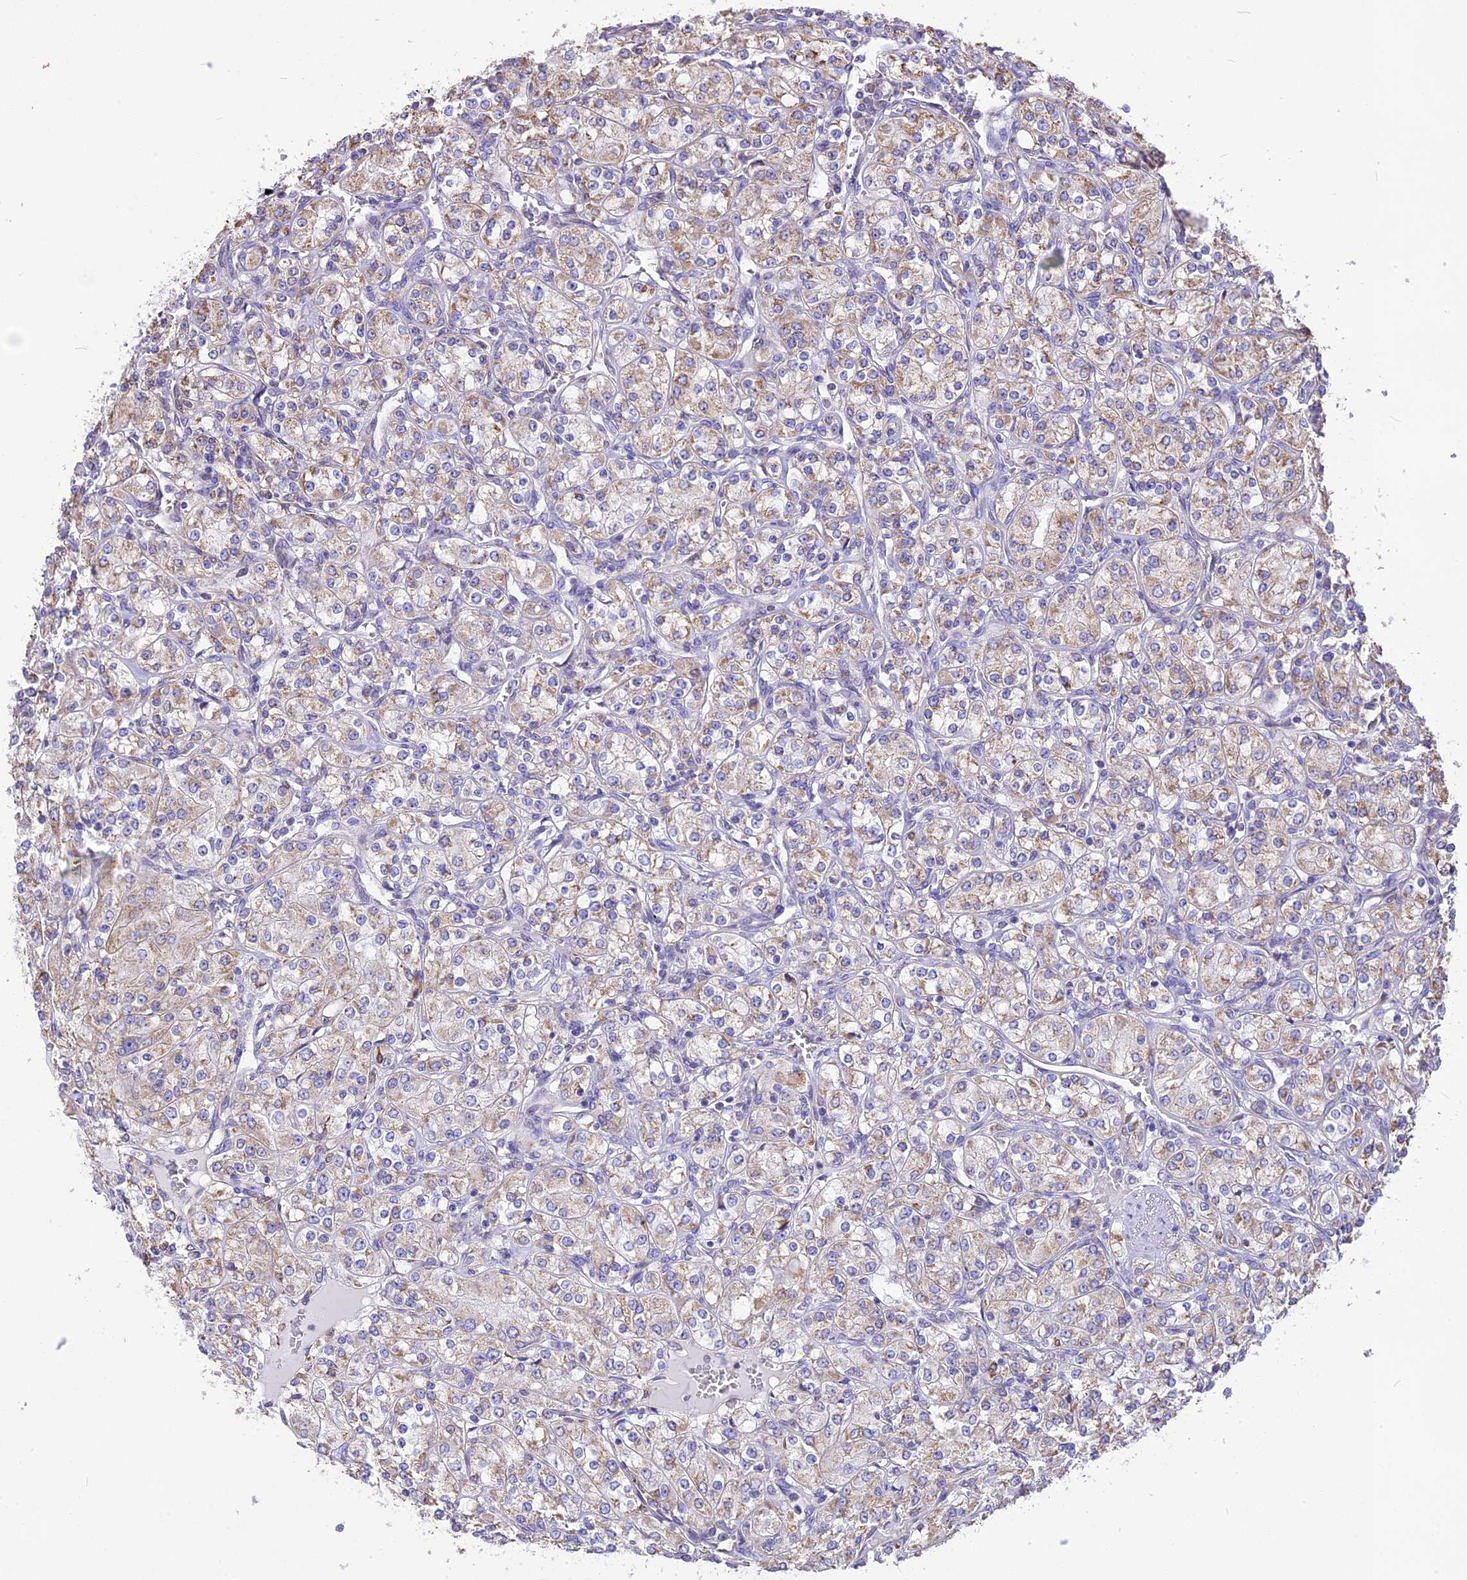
{"staining": {"intensity": "weak", "quantity": "25%-75%", "location": "cytoplasmic/membranous"}, "tissue": "renal cancer", "cell_type": "Tumor cells", "image_type": "cancer", "snomed": [{"axis": "morphology", "description": "Adenocarcinoma, NOS"}, {"axis": "topography", "description": "Kidney"}], "caption": "Adenocarcinoma (renal) tissue demonstrates weak cytoplasmic/membranous staining in about 25%-75% of tumor cells The staining is performed using DAB brown chromogen to label protein expression. The nuclei are counter-stained blue using hematoxylin.", "gene": "DOC2B", "patient": {"sex": "male", "age": 77}}